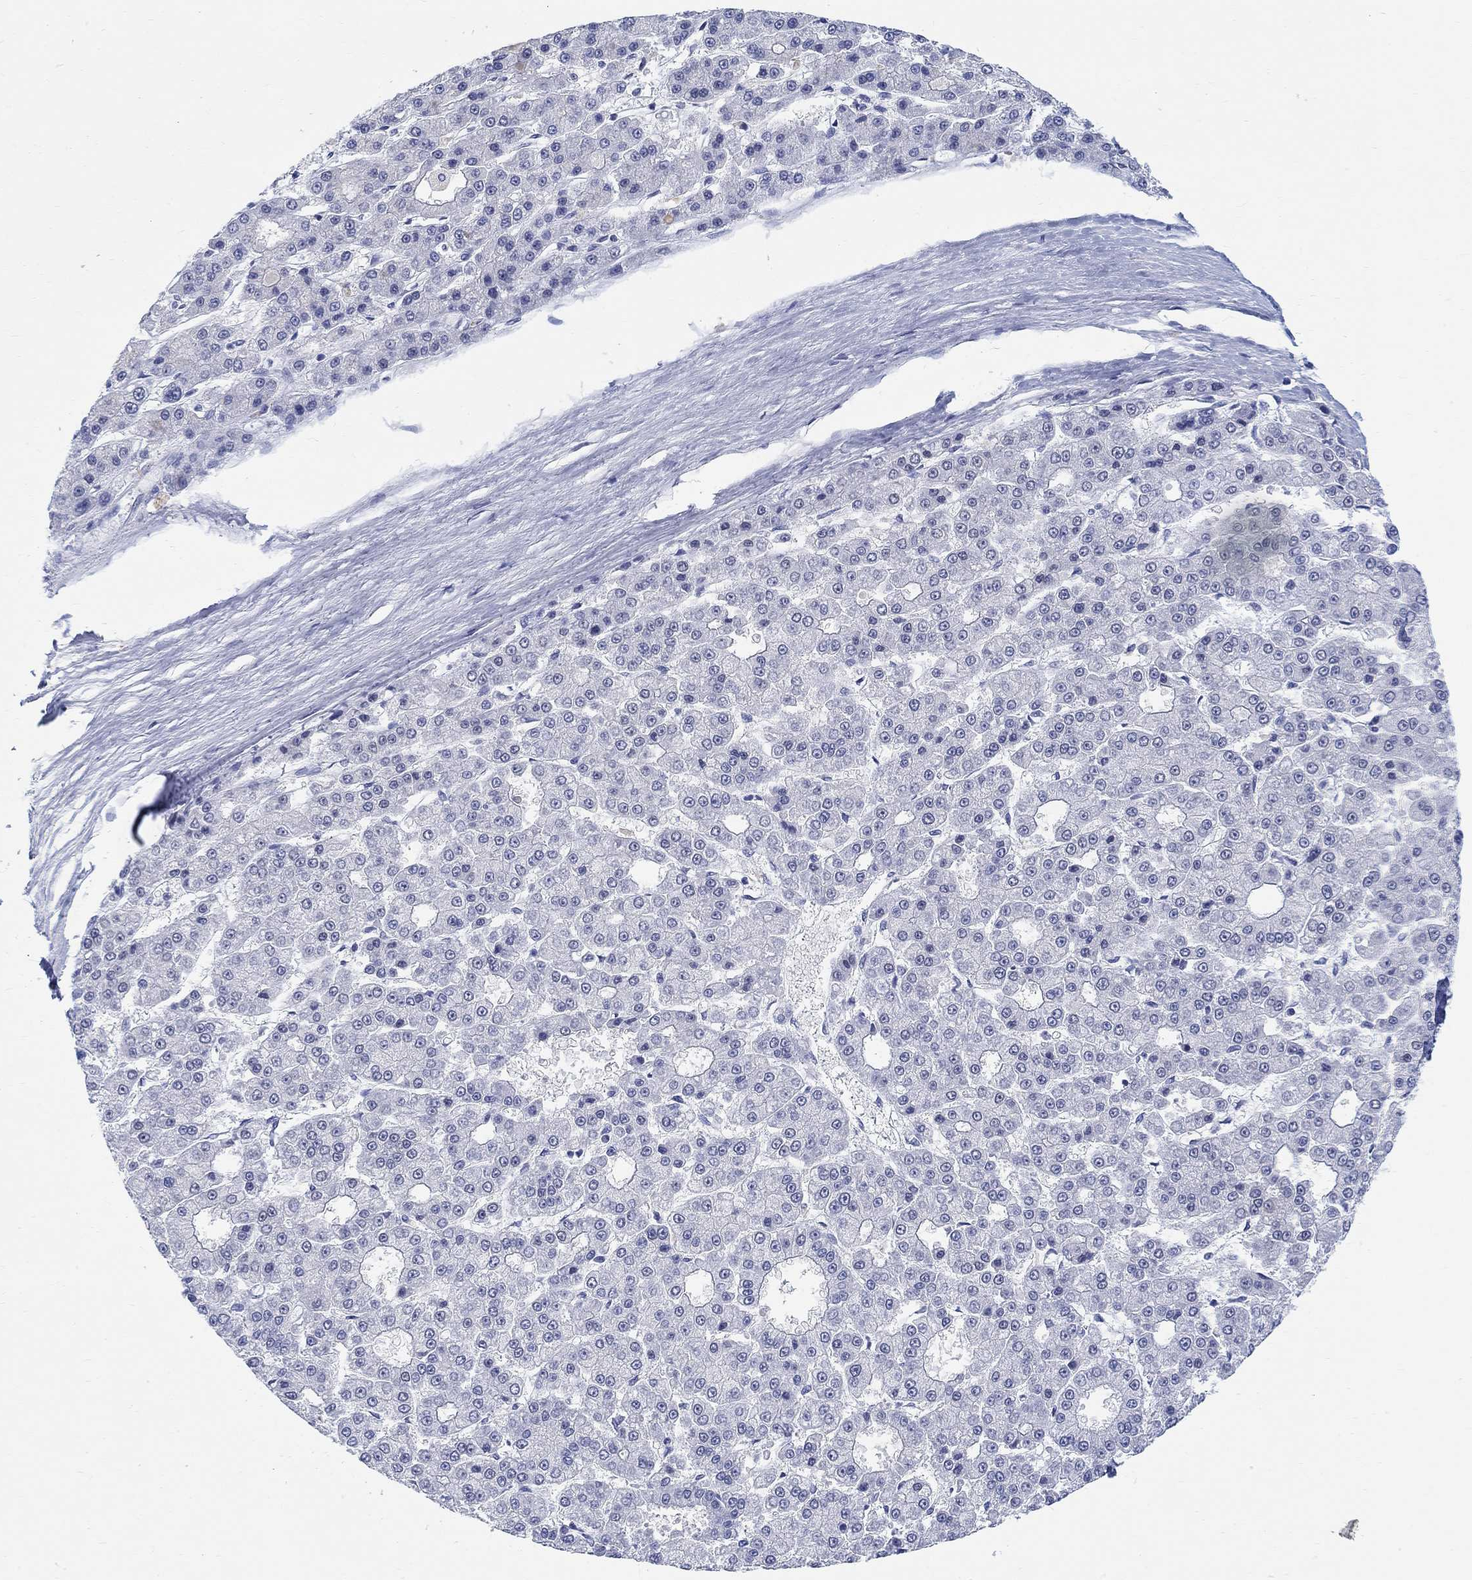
{"staining": {"intensity": "negative", "quantity": "none", "location": "none"}, "tissue": "liver cancer", "cell_type": "Tumor cells", "image_type": "cancer", "snomed": [{"axis": "morphology", "description": "Carcinoma, Hepatocellular, NOS"}, {"axis": "topography", "description": "Liver"}], "caption": "IHC photomicrograph of neoplastic tissue: human liver cancer stained with DAB (3,3'-diaminobenzidine) shows no significant protein staining in tumor cells. The staining is performed using DAB brown chromogen with nuclei counter-stained in using hematoxylin.", "gene": "ANKS1B", "patient": {"sex": "male", "age": 70}}